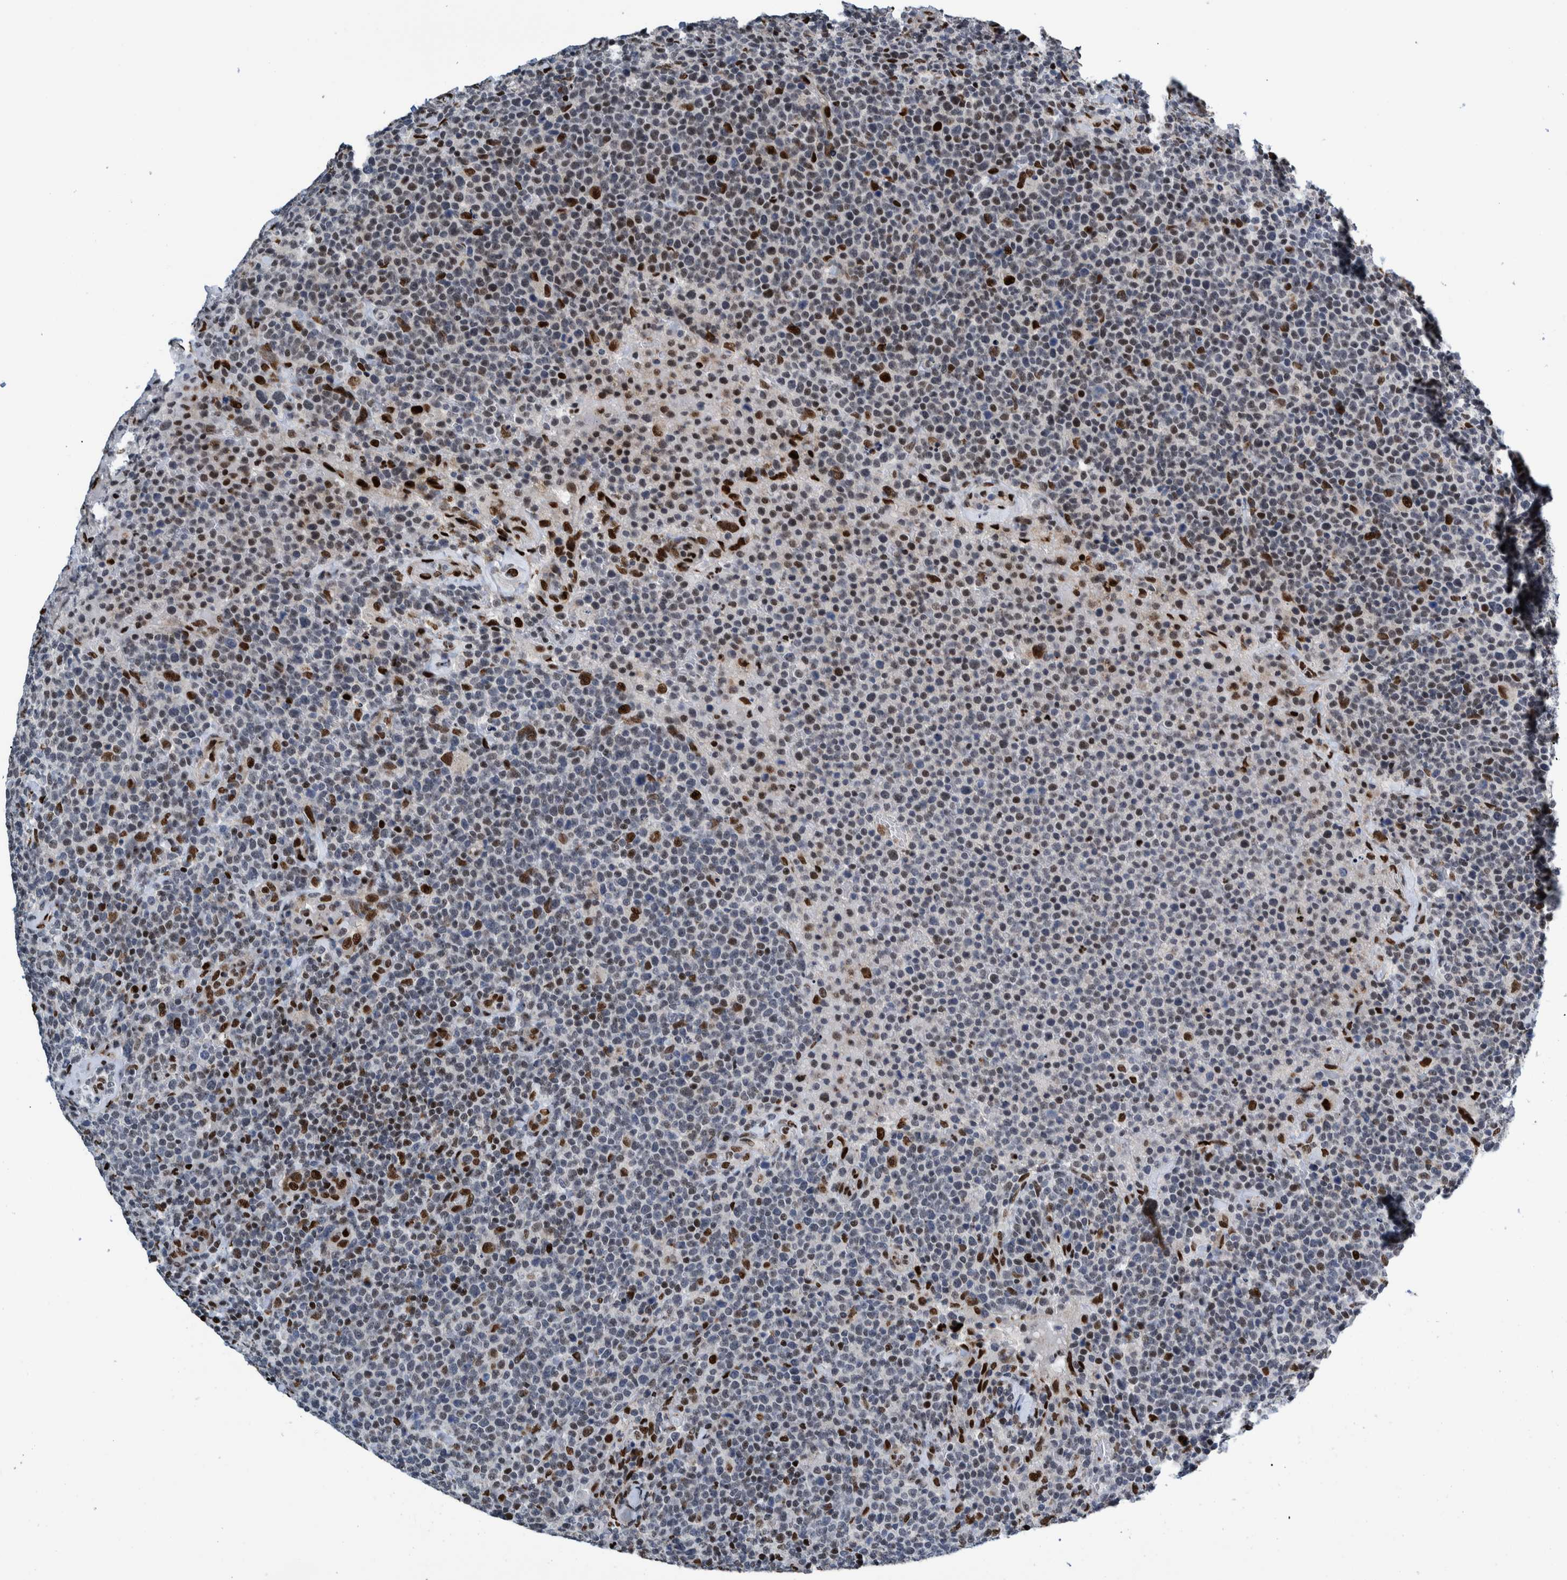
{"staining": {"intensity": "strong", "quantity": "25%-75%", "location": "nuclear"}, "tissue": "lymphoma", "cell_type": "Tumor cells", "image_type": "cancer", "snomed": [{"axis": "morphology", "description": "Malignant lymphoma, non-Hodgkin's type, High grade"}, {"axis": "topography", "description": "Lymph node"}], "caption": "This is a micrograph of immunohistochemistry (IHC) staining of lymphoma, which shows strong expression in the nuclear of tumor cells.", "gene": "HEATR9", "patient": {"sex": "male", "age": 61}}